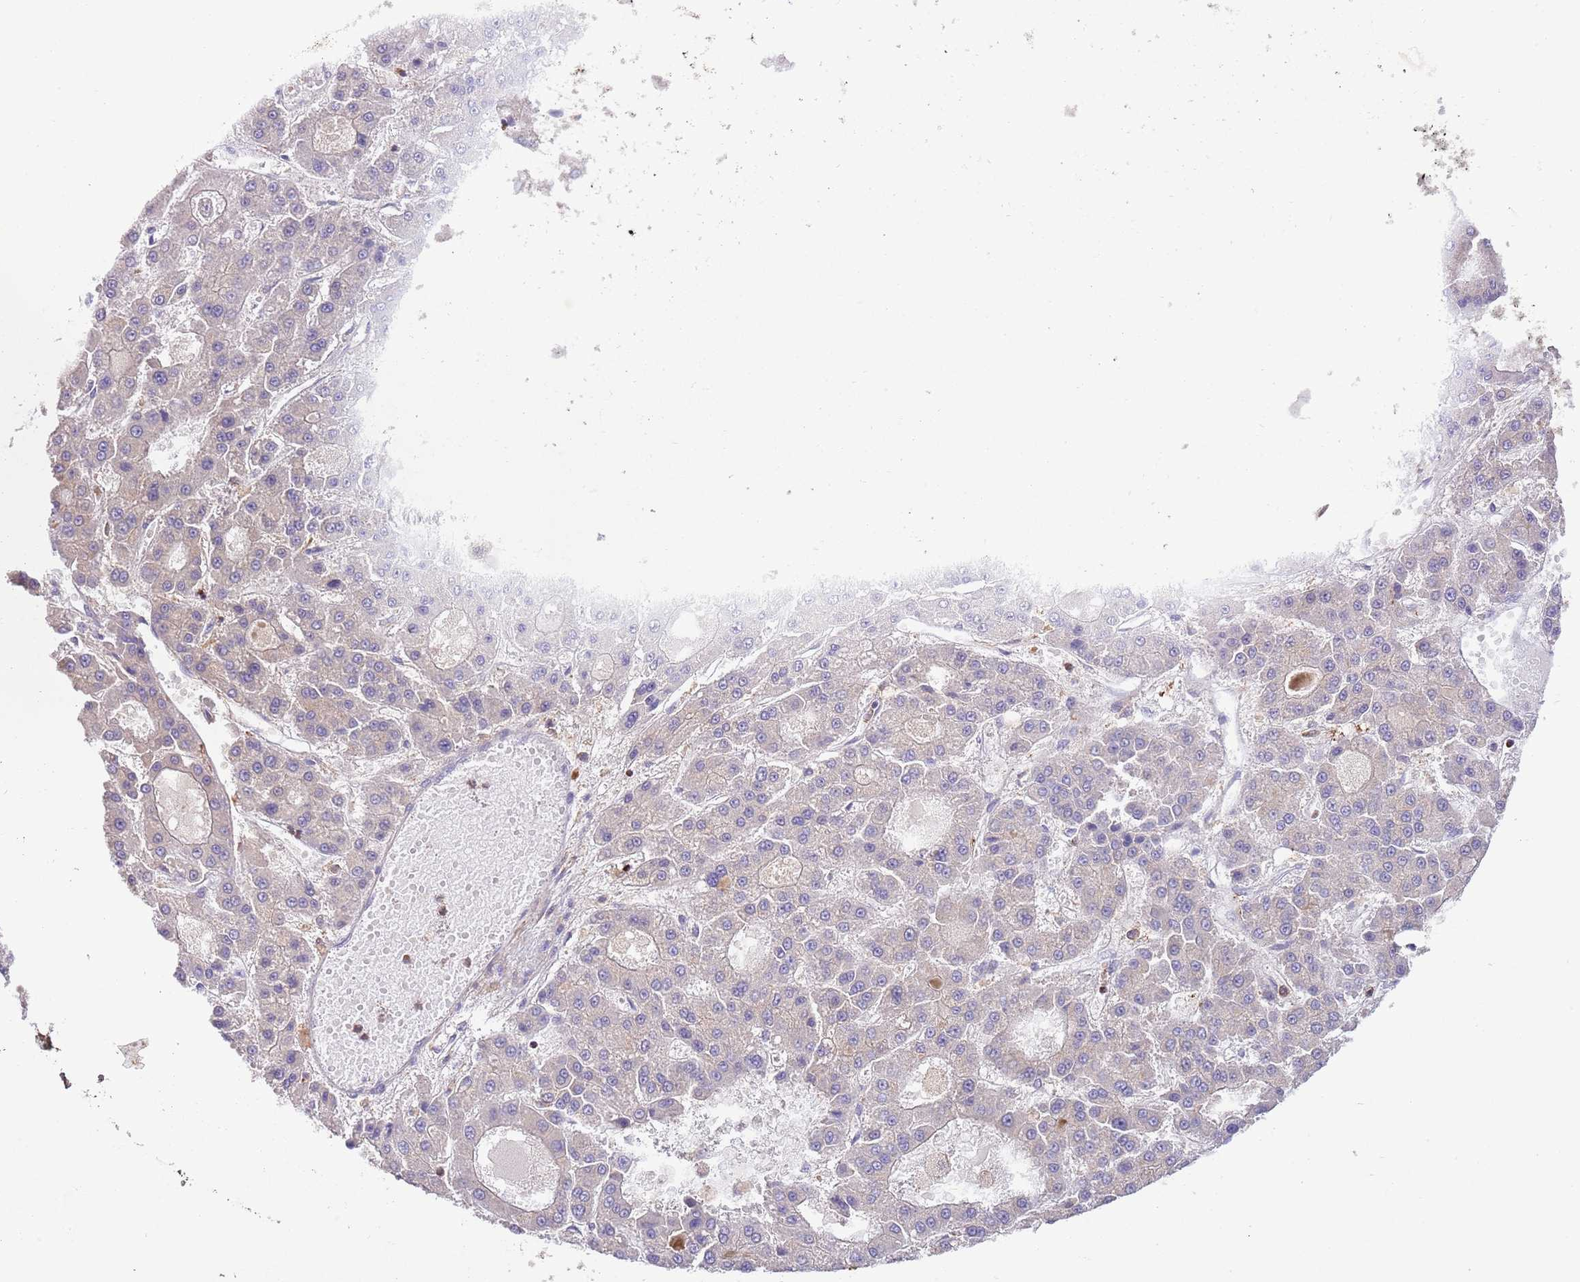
{"staining": {"intensity": "negative", "quantity": "none", "location": "none"}, "tissue": "liver cancer", "cell_type": "Tumor cells", "image_type": "cancer", "snomed": [{"axis": "morphology", "description": "Carcinoma, Hepatocellular, NOS"}, {"axis": "topography", "description": "Liver"}], "caption": "Hepatocellular carcinoma (liver) stained for a protein using IHC reveals no expression tumor cells.", "gene": "EFHD1", "patient": {"sex": "male", "age": 70}}